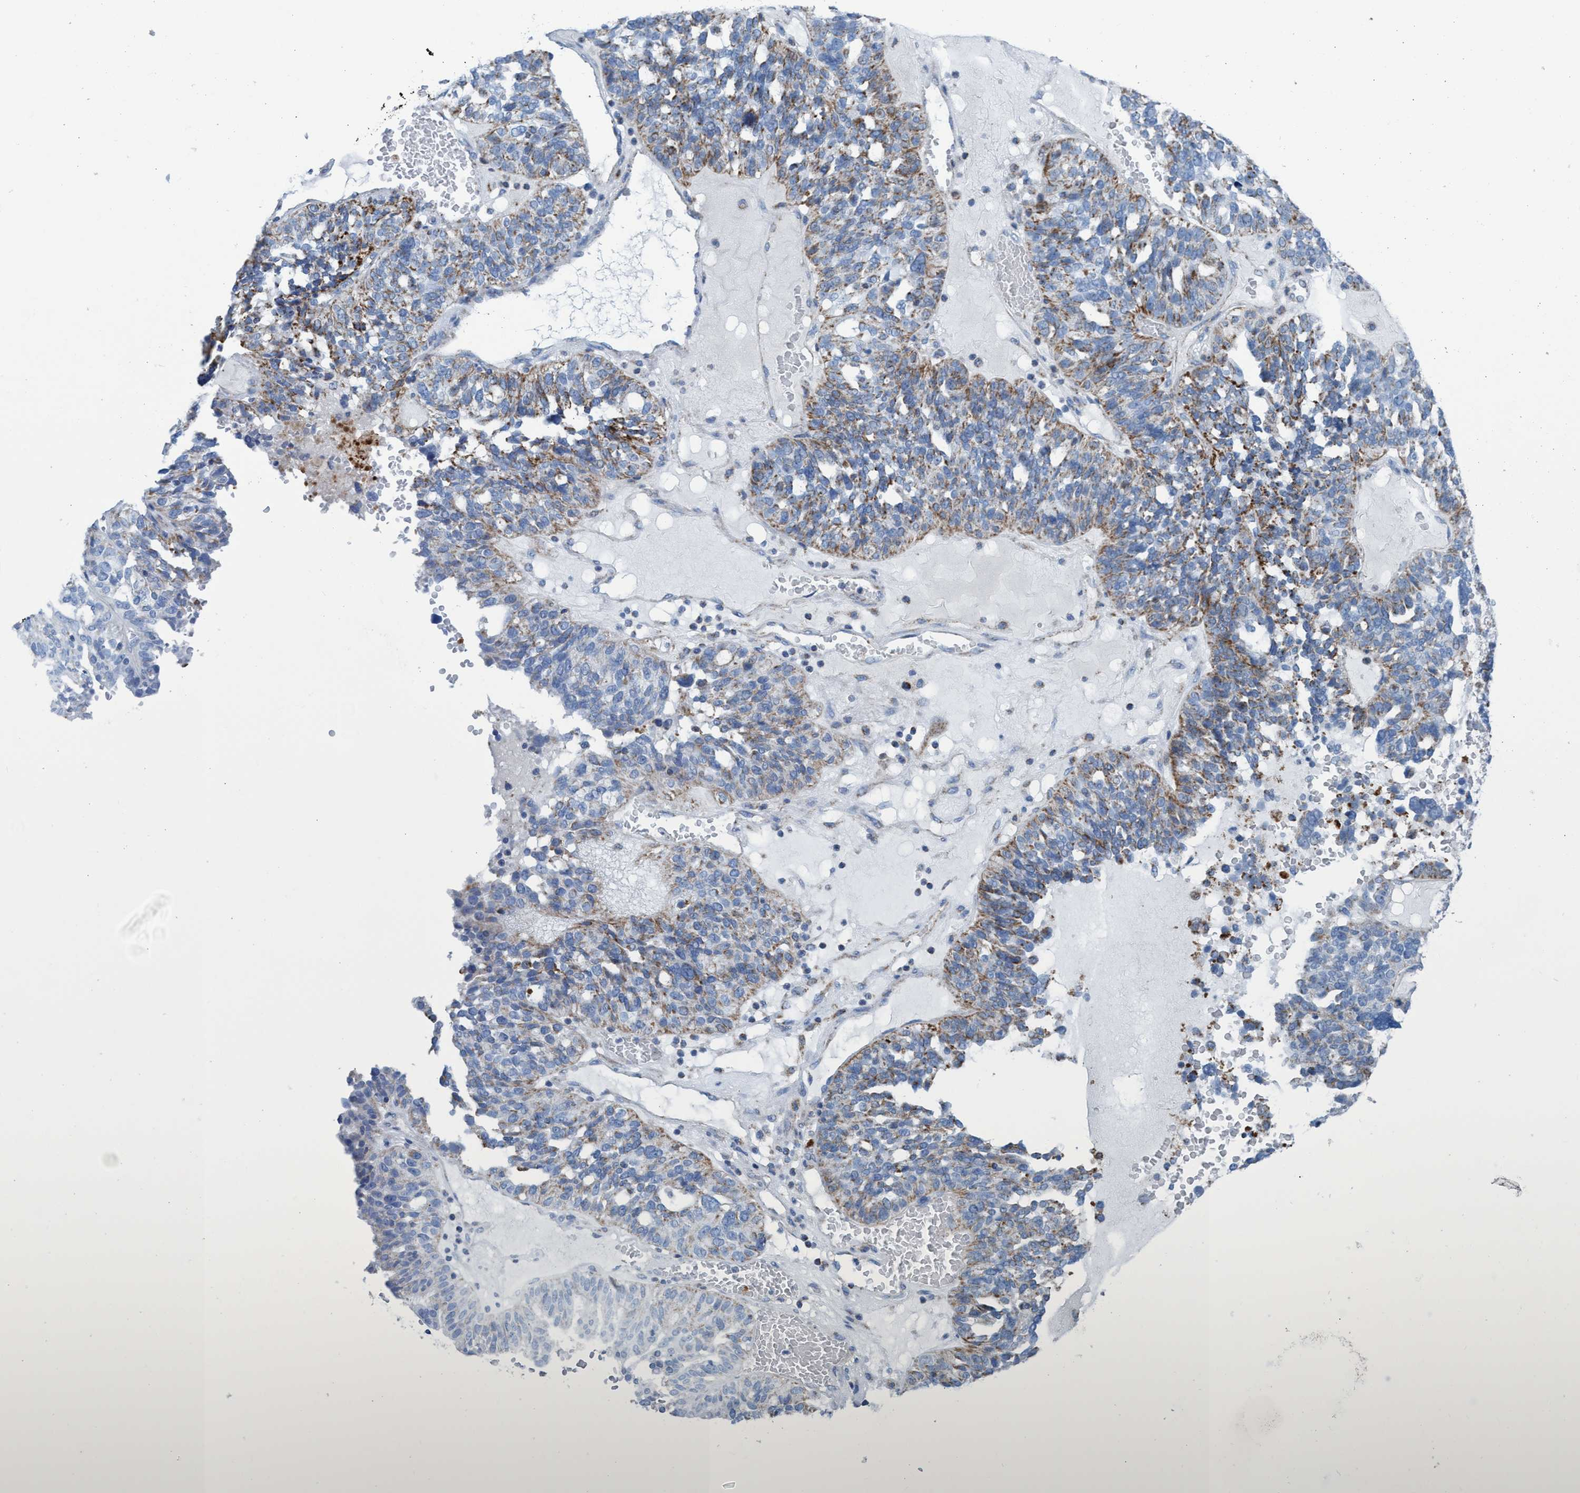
{"staining": {"intensity": "moderate", "quantity": ">75%", "location": "cytoplasmic/membranous"}, "tissue": "ovarian cancer", "cell_type": "Tumor cells", "image_type": "cancer", "snomed": [{"axis": "morphology", "description": "Cystadenocarcinoma, serous, NOS"}, {"axis": "topography", "description": "Ovary"}], "caption": "Ovarian cancer (serous cystadenocarcinoma) stained with a brown dye exhibits moderate cytoplasmic/membranous positive staining in approximately >75% of tumor cells.", "gene": "GGA3", "patient": {"sex": "female", "age": 59}}